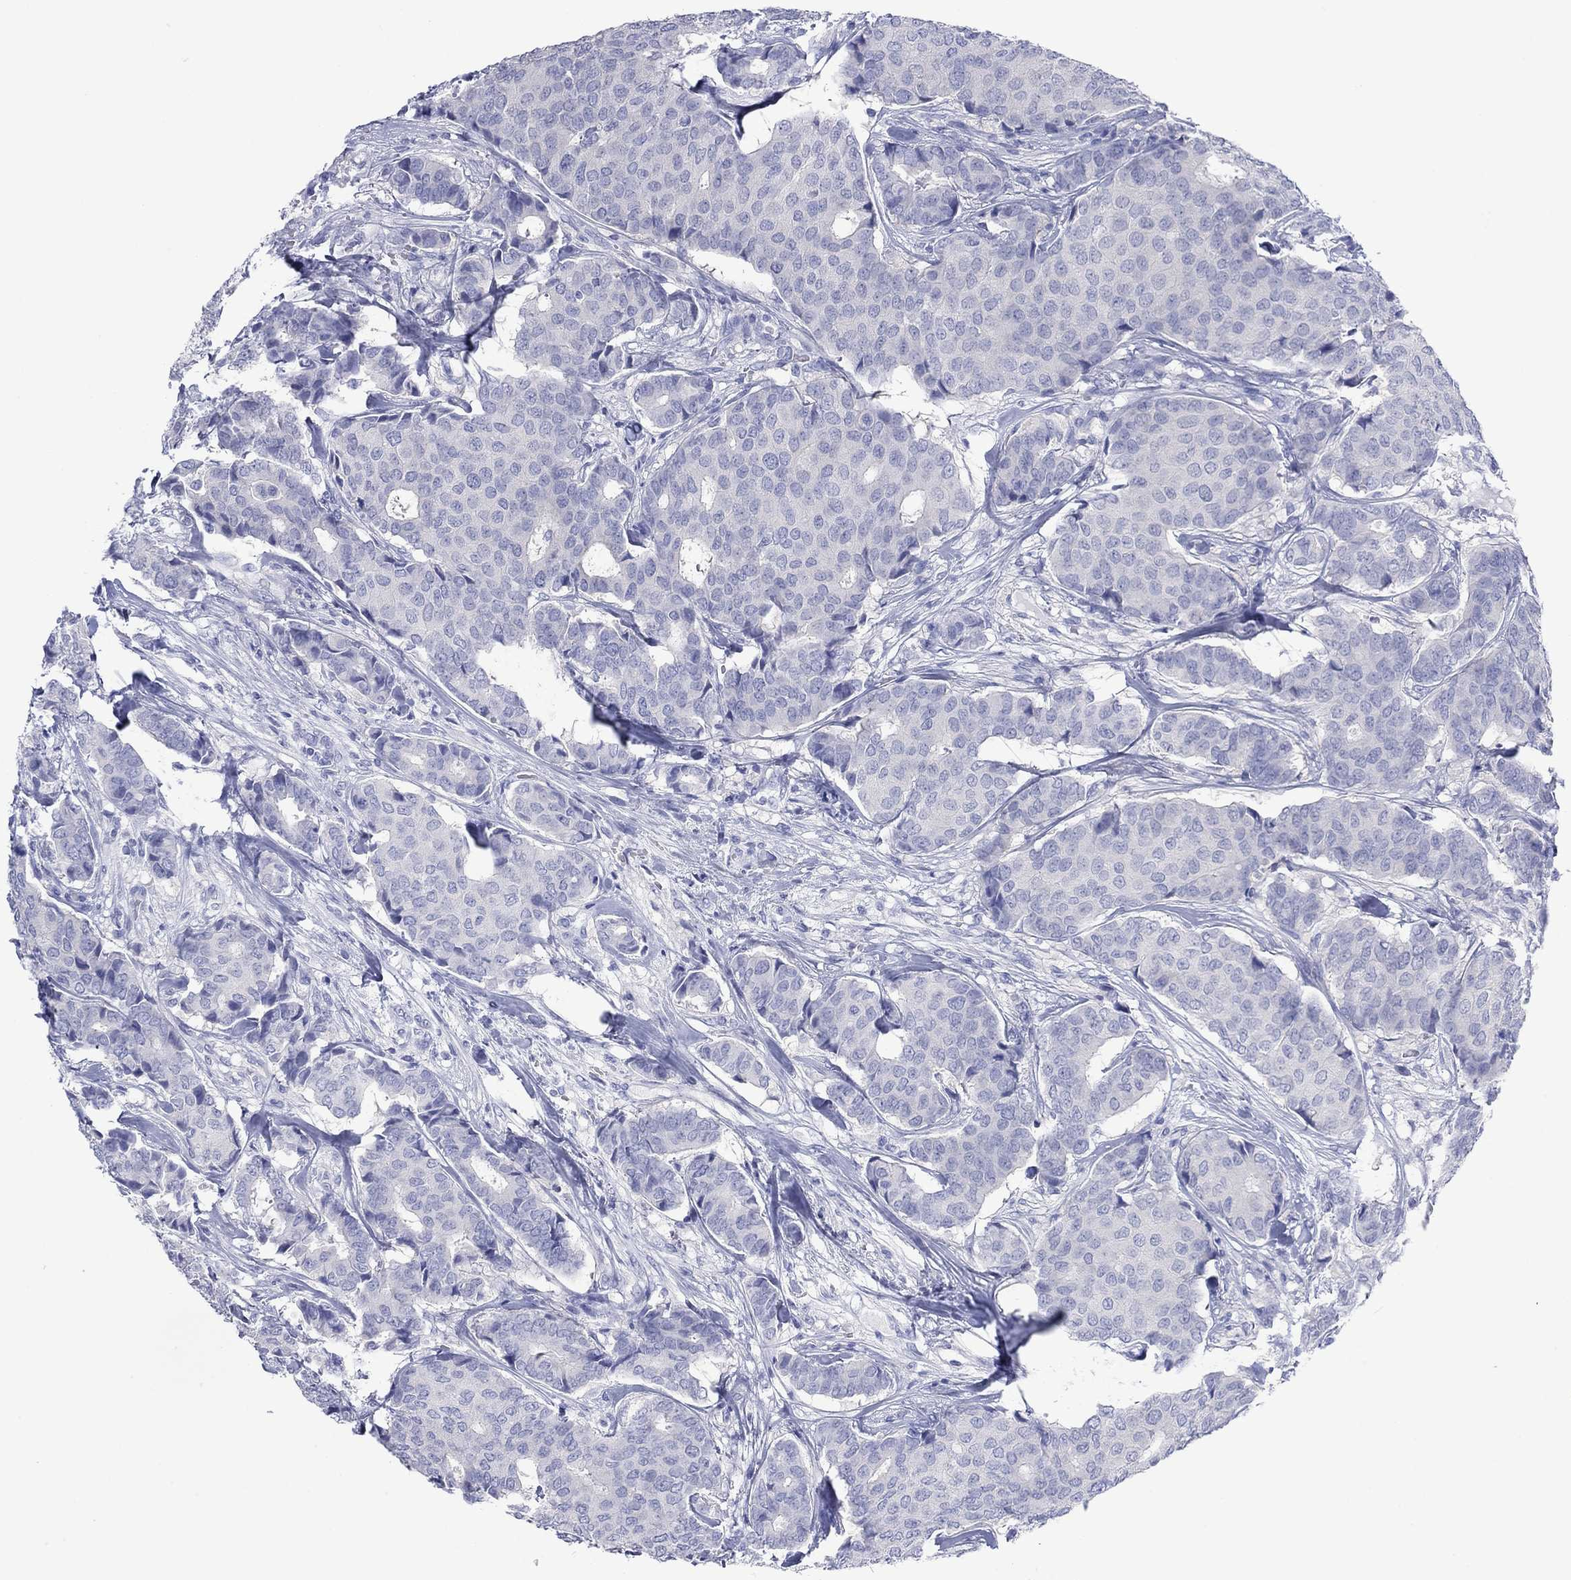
{"staining": {"intensity": "negative", "quantity": "none", "location": "none"}, "tissue": "breast cancer", "cell_type": "Tumor cells", "image_type": "cancer", "snomed": [{"axis": "morphology", "description": "Duct carcinoma"}, {"axis": "topography", "description": "Breast"}], "caption": "This is a photomicrograph of immunohistochemistry staining of breast intraductal carcinoma, which shows no staining in tumor cells.", "gene": "MLANA", "patient": {"sex": "female", "age": 75}}